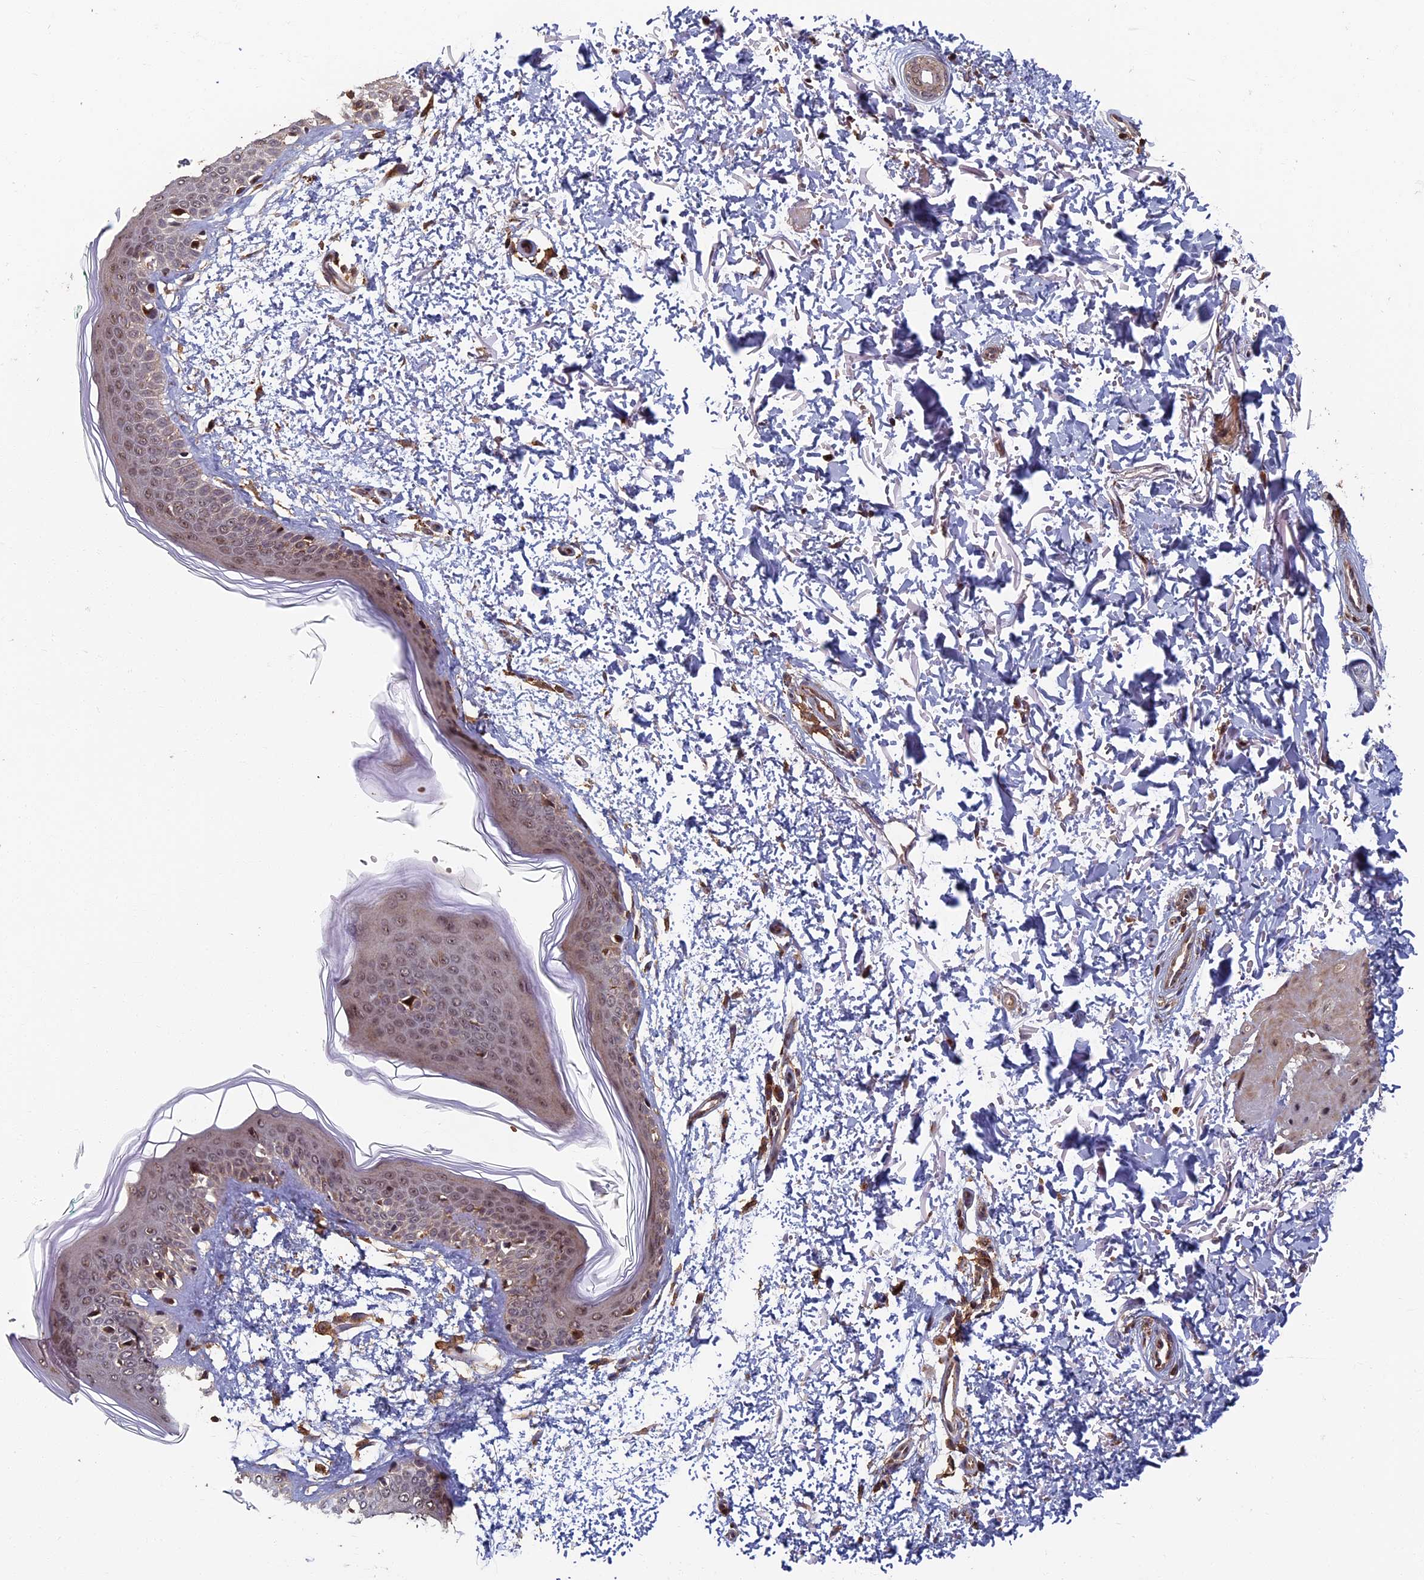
{"staining": {"intensity": "strong", "quantity": ">75%", "location": "cytoplasmic/membranous,nuclear"}, "tissue": "skin", "cell_type": "Fibroblasts", "image_type": "normal", "snomed": [{"axis": "morphology", "description": "Normal tissue, NOS"}, {"axis": "topography", "description": "Skin"}], "caption": "A high amount of strong cytoplasmic/membranous,nuclear positivity is seen in about >75% of fibroblasts in unremarkable skin. Immunohistochemistry stains the protein in brown and the nuclei are stained blue.", "gene": "RASGRF1", "patient": {"sex": "male", "age": 66}}